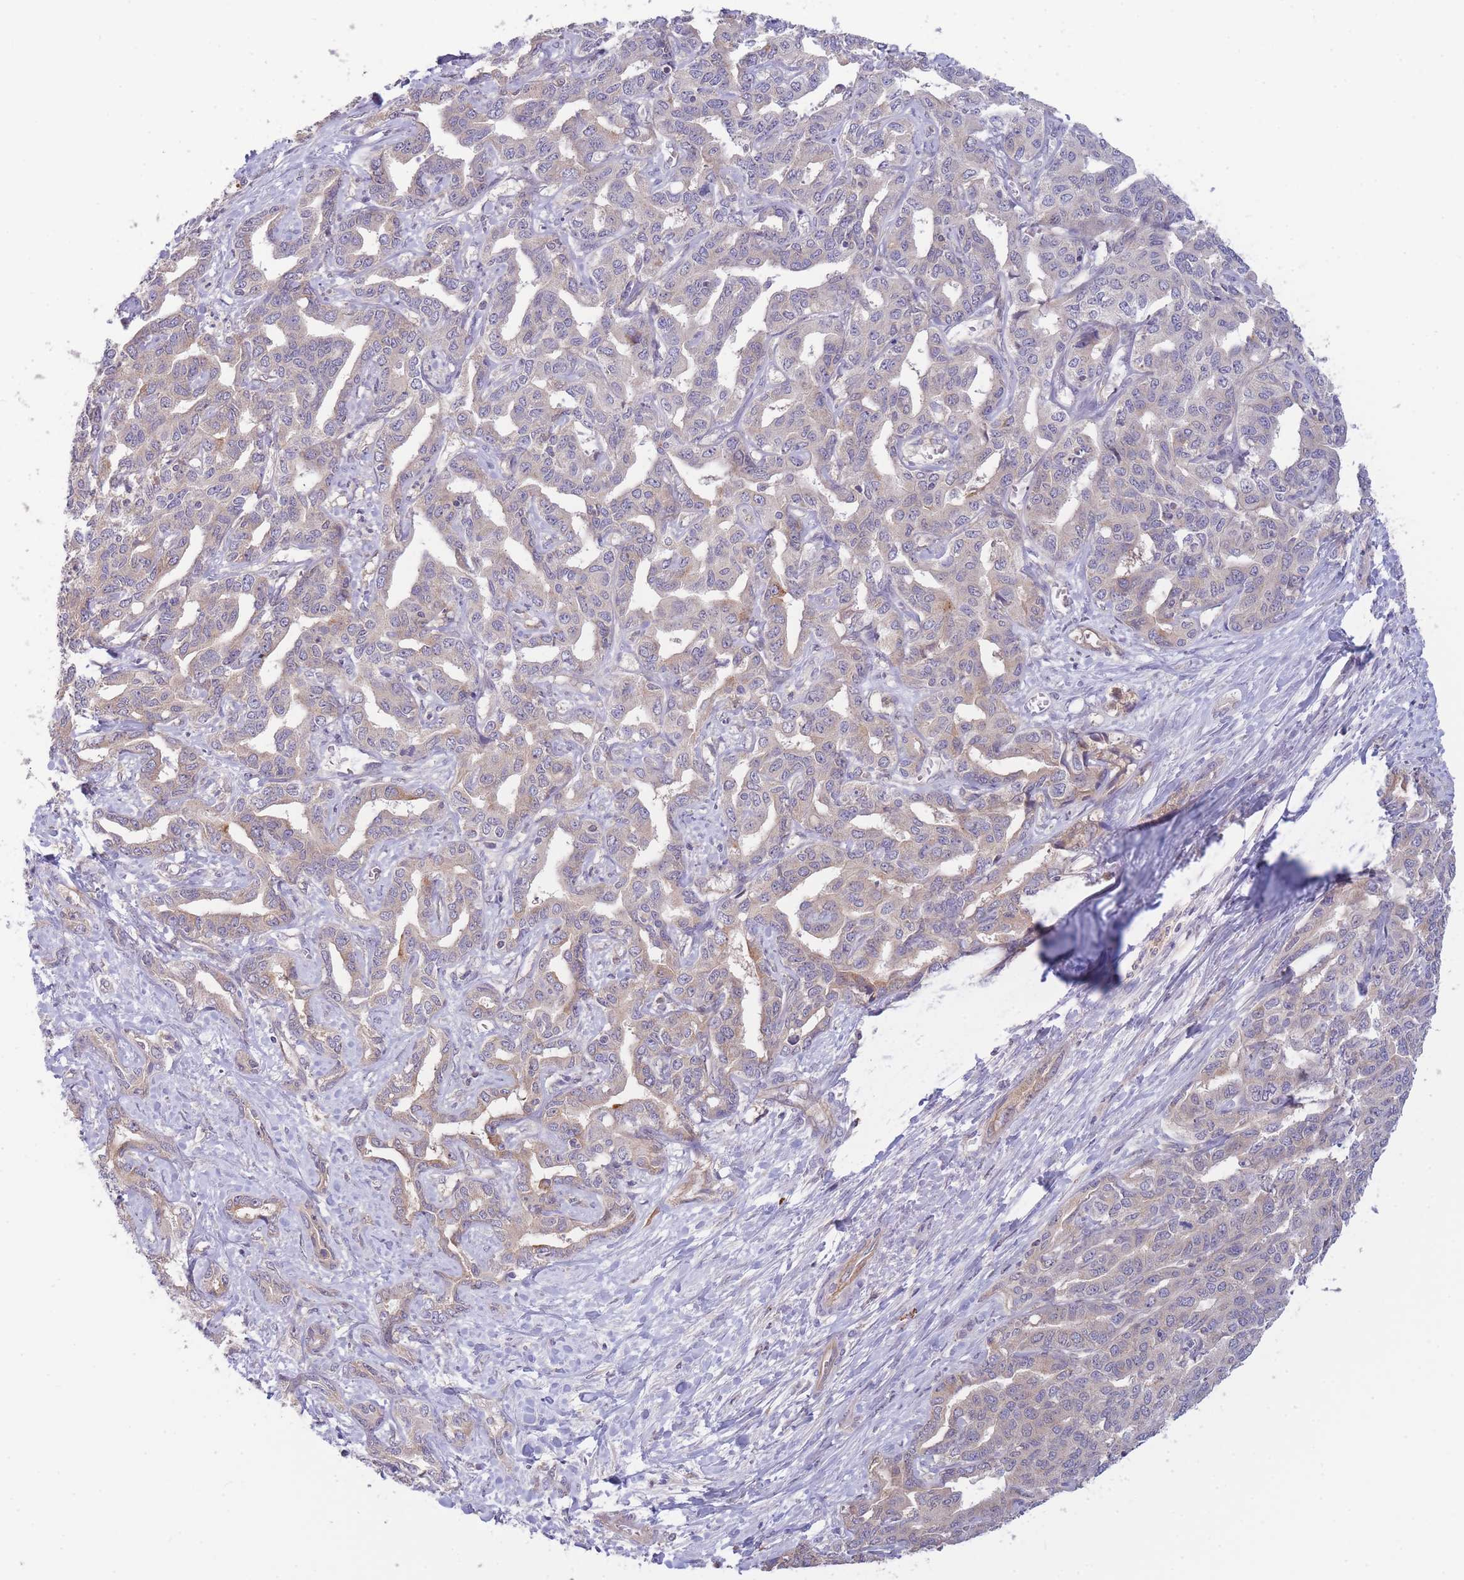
{"staining": {"intensity": "weak", "quantity": "<25%", "location": "cytoplasmic/membranous"}, "tissue": "liver cancer", "cell_type": "Tumor cells", "image_type": "cancer", "snomed": [{"axis": "morphology", "description": "Cholangiocarcinoma"}, {"axis": "topography", "description": "Liver"}], "caption": "A high-resolution micrograph shows immunohistochemistry (IHC) staining of liver cholangiocarcinoma, which demonstrates no significant expression in tumor cells.", "gene": "NDUFAF5", "patient": {"sex": "male", "age": 59}}